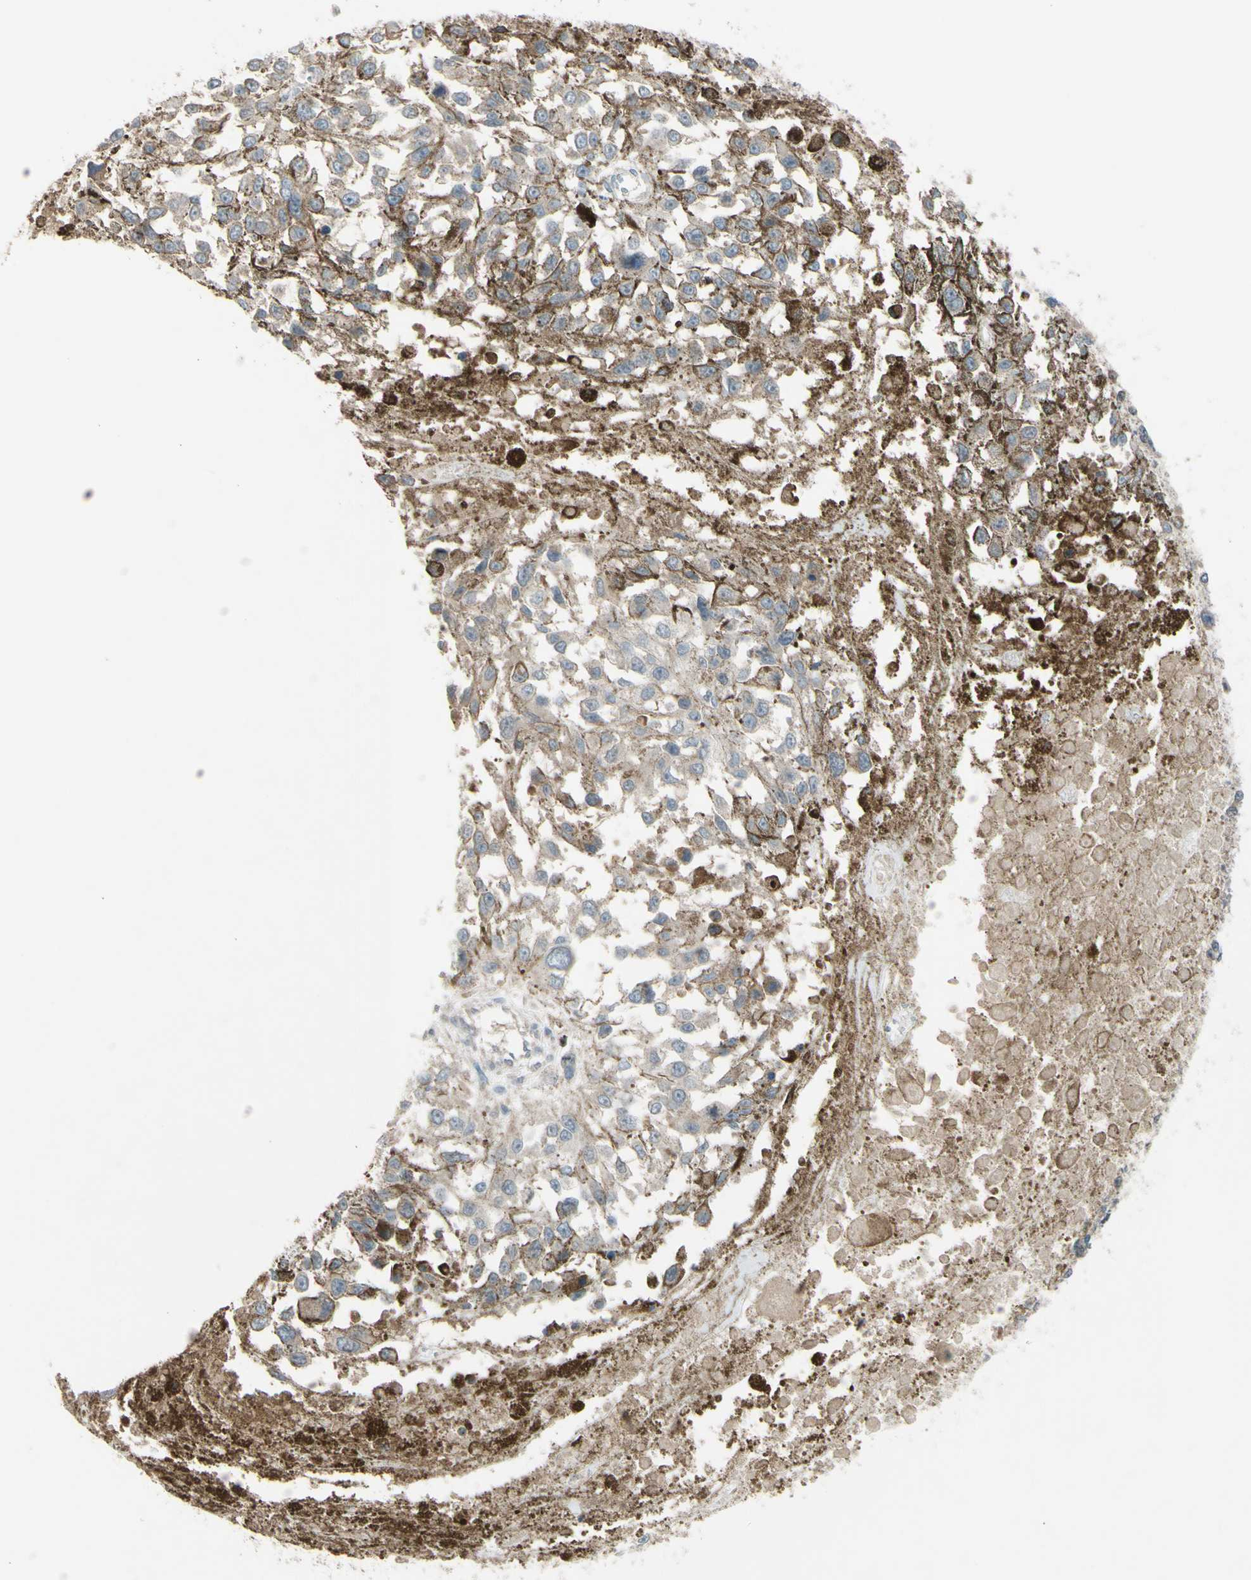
{"staining": {"intensity": "weak", "quantity": "25%-75%", "location": "cytoplasmic/membranous"}, "tissue": "melanoma", "cell_type": "Tumor cells", "image_type": "cancer", "snomed": [{"axis": "morphology", "description": "Malignant melanoma, Metastatic site"}, {"axis": "topography", "description": "Lymph node"}], "caption": "Brown immunohistochemical staining in human melanoma reveals weak cytoplasmic/membranous positivity in approximately 25%-75% of tumor cells.", "gene": "AFP", "patient": {"sex": "male", "age": 59}}